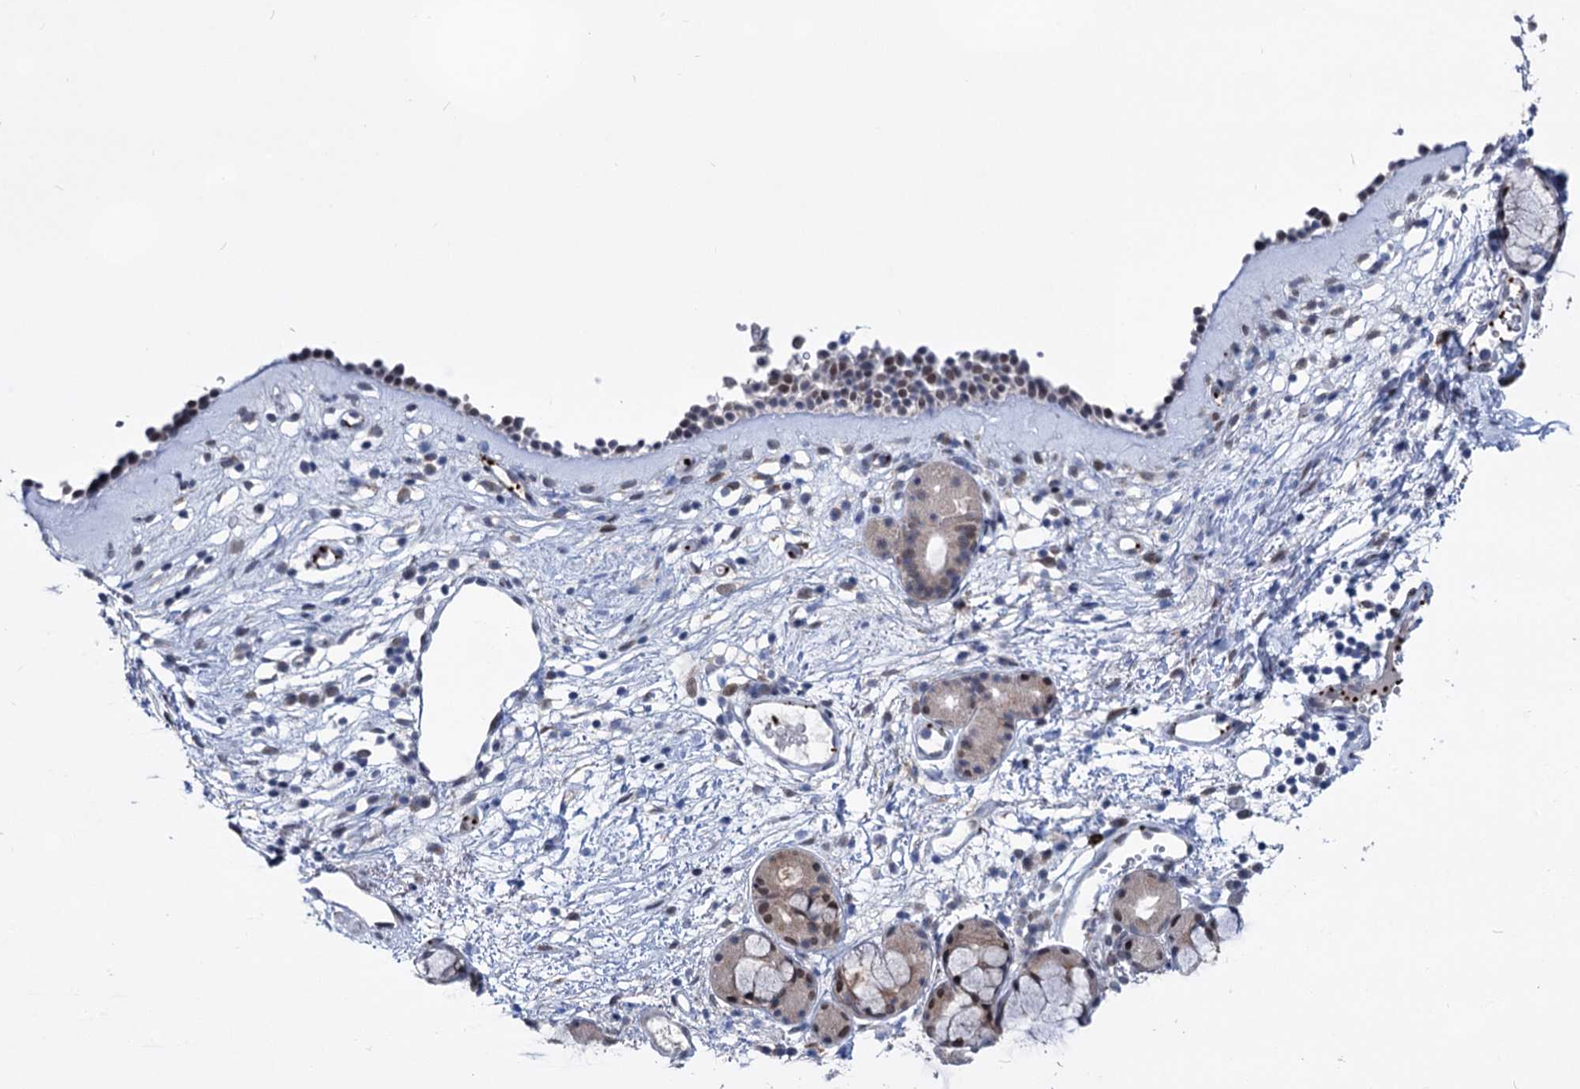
{"staining": {"intensity": "weak", "quantity": "<25%", "location": "nuclear"}, "tissue": "nasopharynx", "cell_type": "Respiratory epithelial cells", "image_type": "normal", "snomed": [{"axis": "morphology", "description": "Normal tissue, NOS"}, {"axis": "morphology", "description": "Inflammation, NOS"}, {"axis": "topography", "description": "Nasopharynx"}], "caption": "This is an immunohistochemistry photomicrograph of unremarkable nasopharynx. There is no expression in respiratory epithelial cells.", "gene": "MON2", "patient": {"sex": "male", "age": 70}}